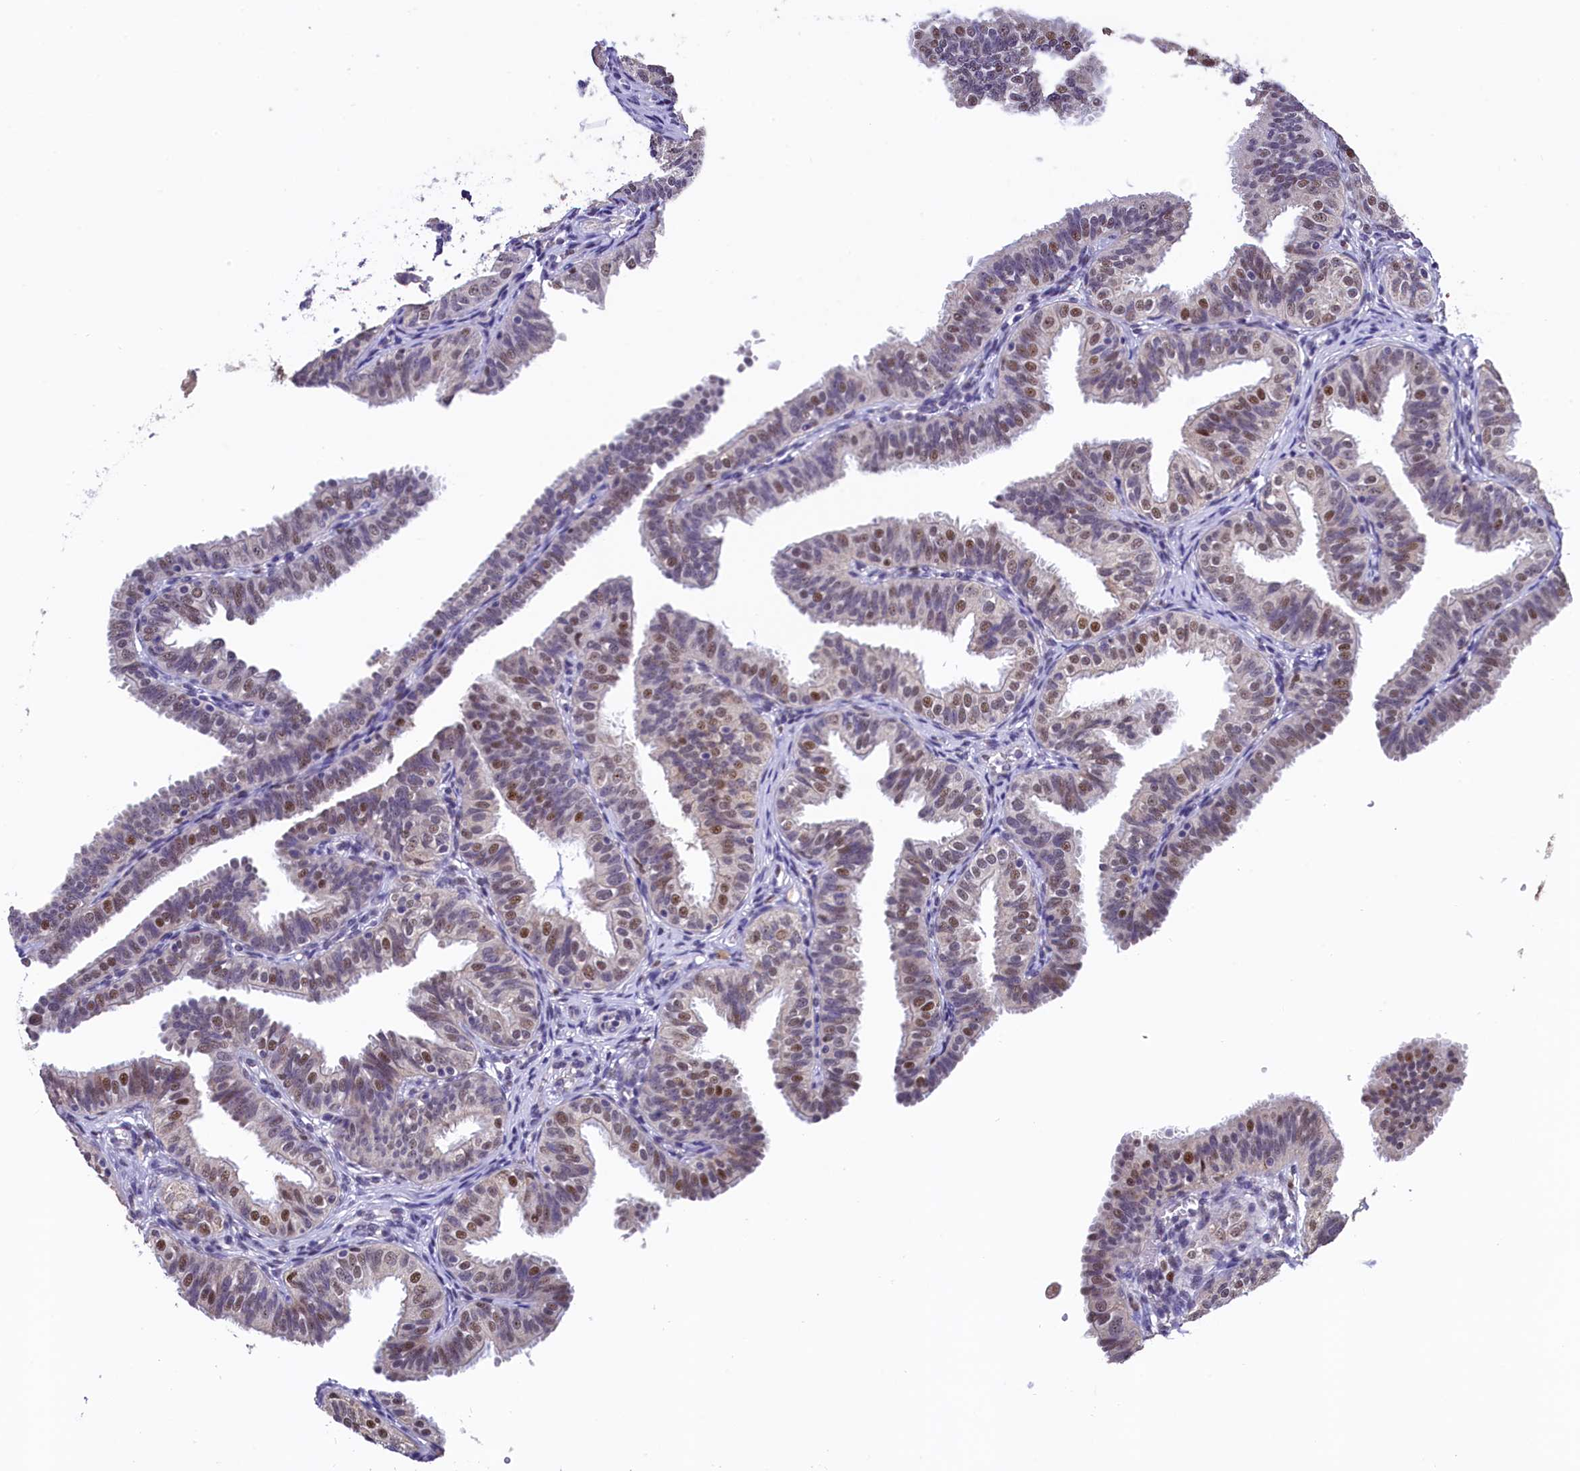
{"staining": {"intensity": "moderate", "quantity": "<25%", "location": "nuclear"}, "tissue": "fallopian tube", "cell_type": "Glandular cells", "image_type": "normal", "snomed": [{"axis": "morphology", "description": "Normal tissue, NOS"}, {"axis": "topography", "description": "Fallopian tube"}], "caption": "Brown immunohistochemical staining in normal human fallopian tube displays moderate nuclear expression in about <25% of glandular cells.", "gene": "HECTD4", "patient": {"sex": "female", "age": 35}}